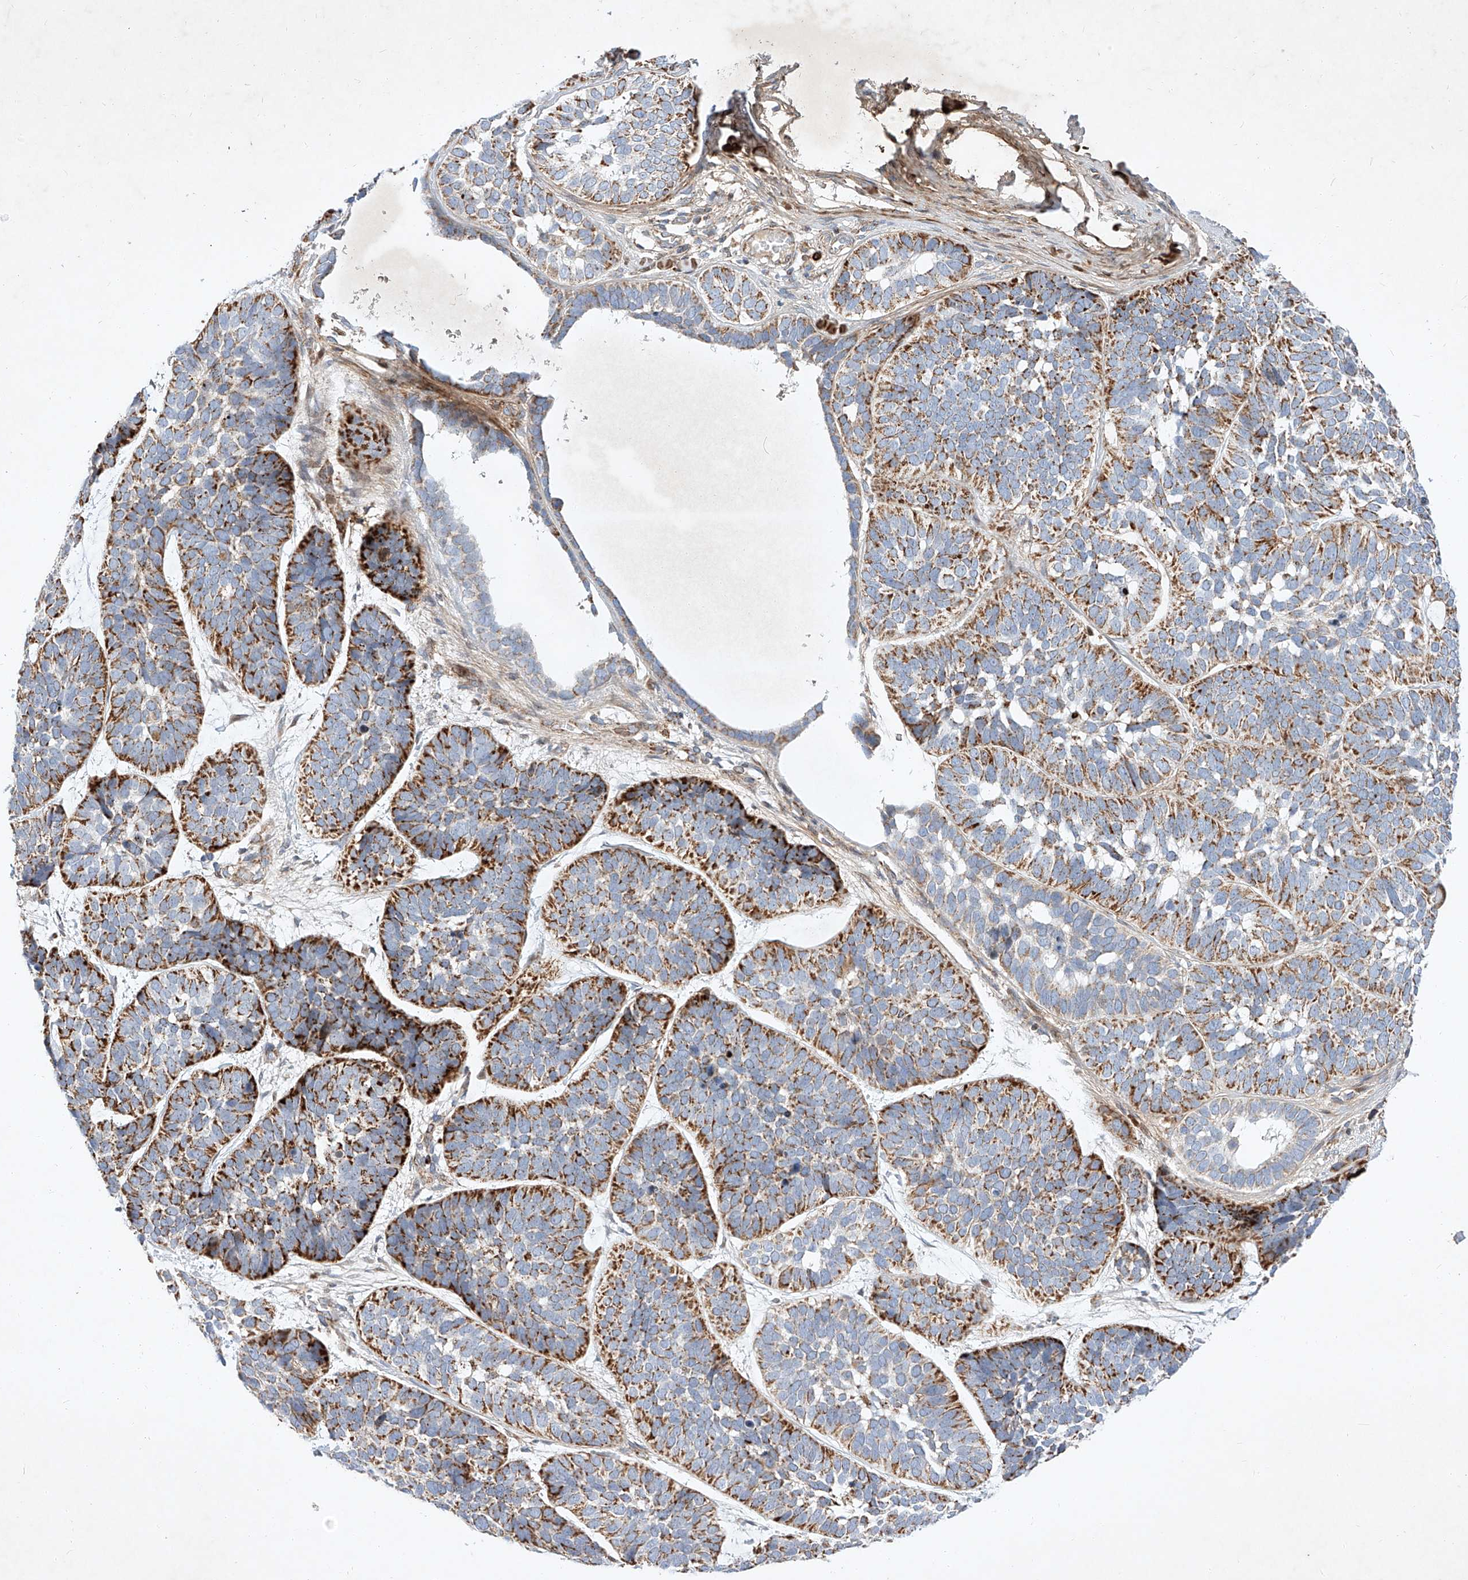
{"staining": {"intensity": "strong", "quantity": "25%-75%", "location": "cytoplasmic/membranous"}, "tissue": "skin cancer", "cell_type": "Tumor cells", "image_type": "cancer", "snomed": [{"axis": "morphology", "description": "Basal cell carcinoma"}, {"axis": "topography", "description": "Skin"}], "caption": "Immunohistochemical staining of skin cancer shows high levels of strong cytoplasmic/membranous protein expression in approximately 25%-75% of tumor cells.", "gene": "OSGEPL1", "patient": {"sex": "male", "age": 62}}